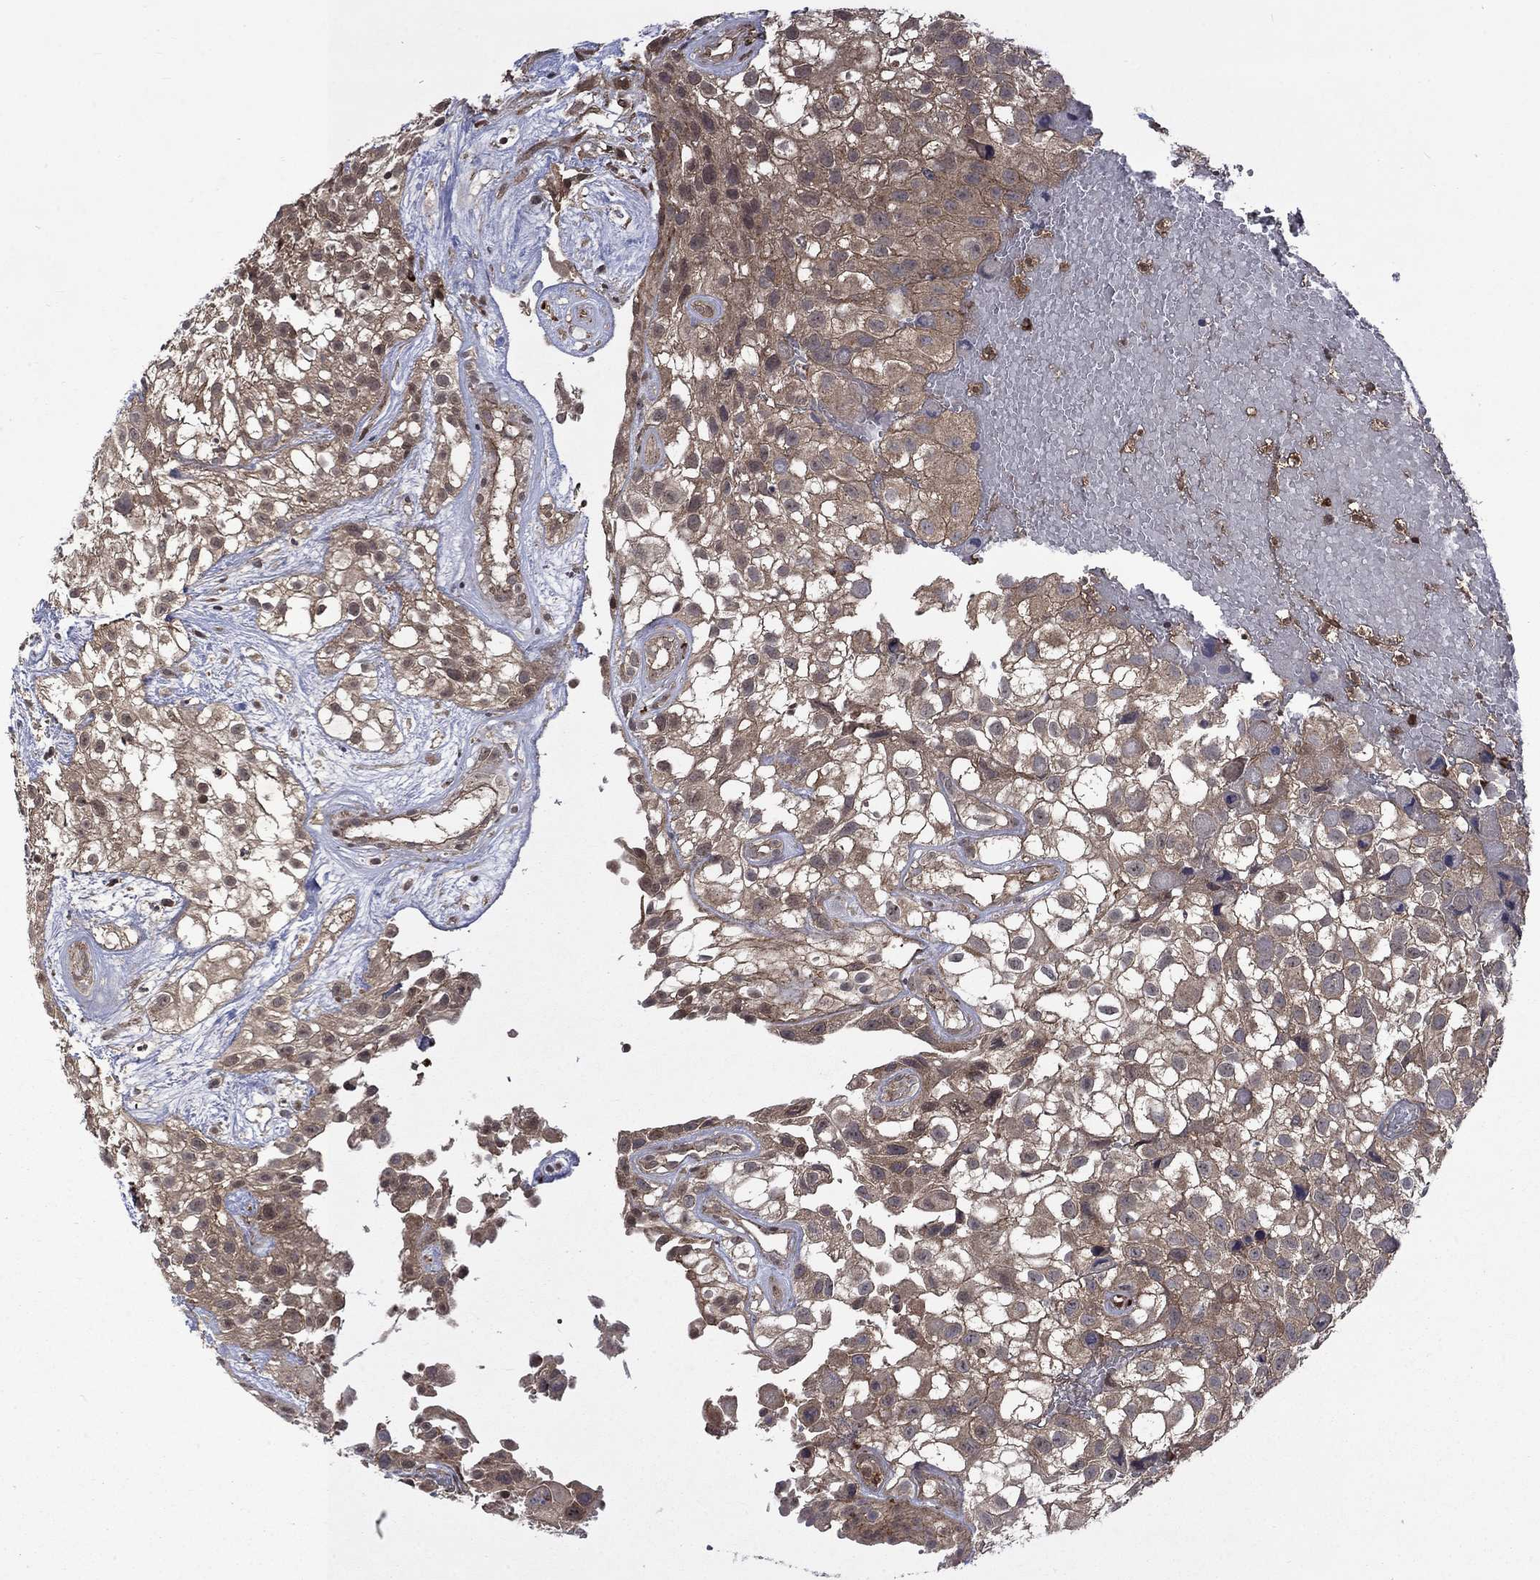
{"staining": {"intensity": "moderate", "quantity": ">75%", "location": "cytoplasmic/membranous"}, "tissue": "urothelial cancer", "cell_type": "Tumor cells", "image_type": "cancer", "snomed": [{"axis": "morphology", "description": "Urothelial carcinoma, High grade"}, {"axis": "topography", "description": "Urinary bladder"}], "caption": "Immunohistochemical staining of human urothelial carcinoma (high-grade) demonstrates medium levels of moderate cytoplasmic/membranous protein expression in about >75% of tumor cells.", "gene": "TMEM33", "patient": {"sex": "male", "age": 56}}